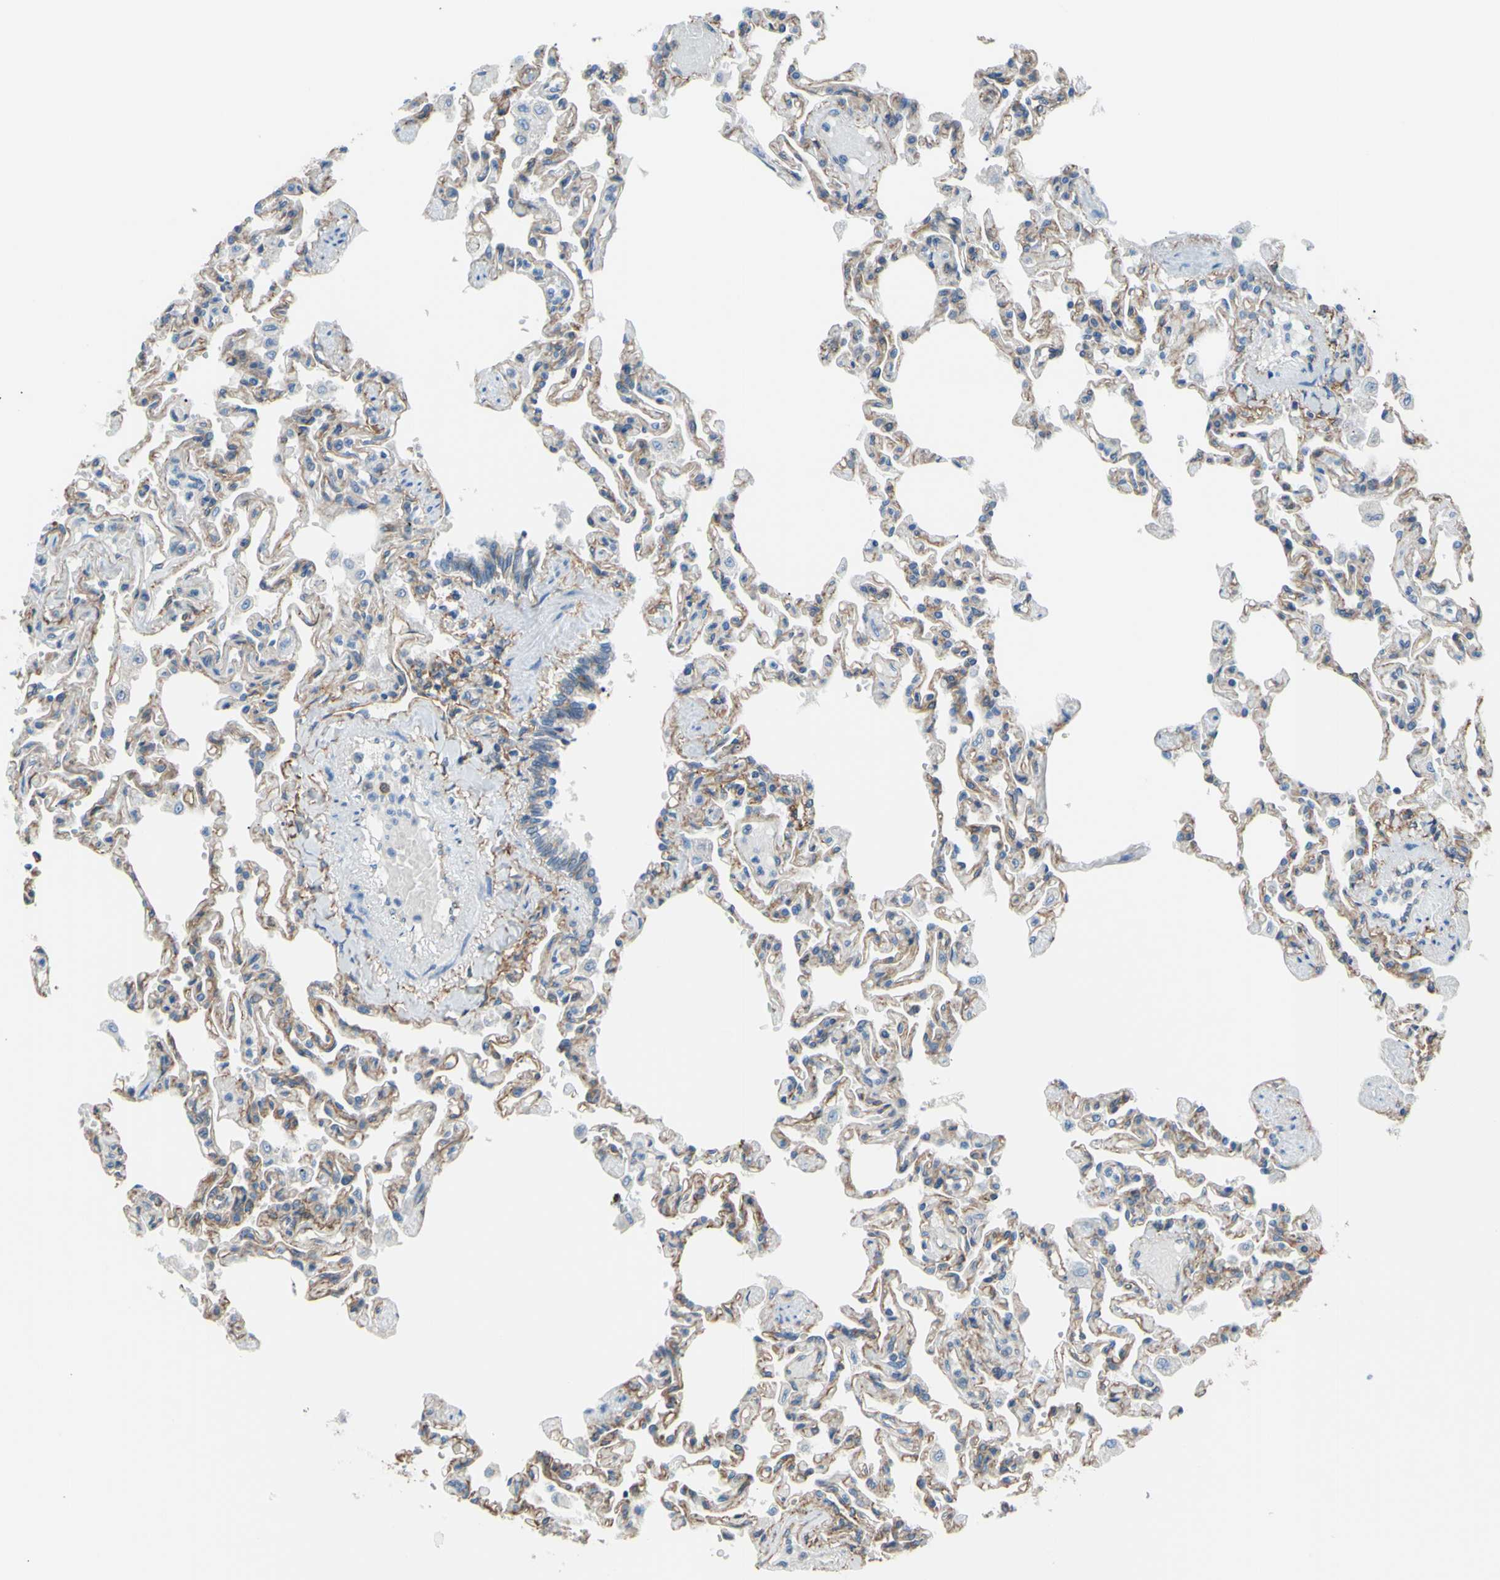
{"staining": {"intensity": "weak", "quantity": "25%-75%", "location": "cytoplasmic/membranous"}, "tissue": "lung", "cell_type": "Alveolar cells", "image_type": "normal", "snomed": [{"axis": "morphology", "description": "Normal tissue, NOS"}, {"axis": "topography", "description": "Lung"}], "caption": "A brown stain shows weak cytoplasmic/membranous expression of a protein in alveolar cells of normal human lung. (brown staining indicates protein expression, while blue staining denotes nuclei).", "gene": "ADD1", "patient": {"sex": "male", "age": 21}}